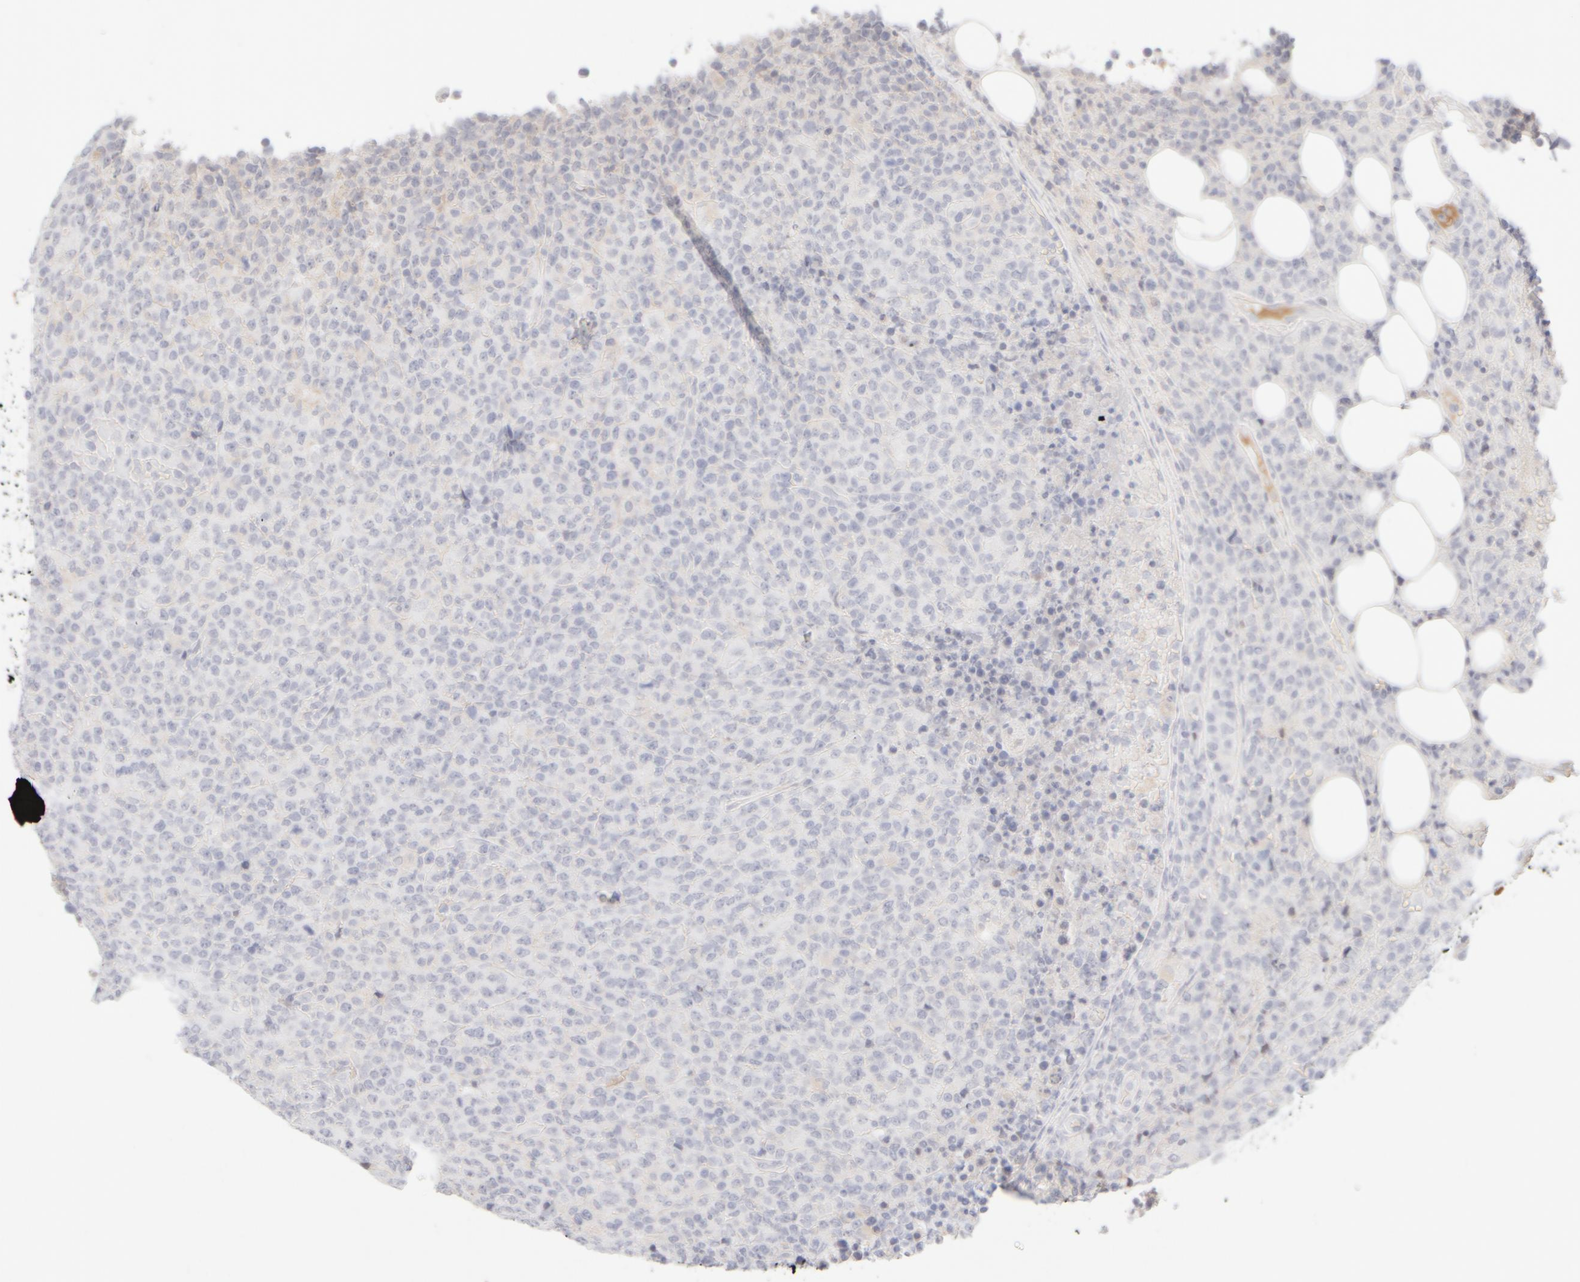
{"staining": {"intensity": "negative", "quantity": "none", "location": "none"}, "tissue": "lymphoma", "cell_type": "Tumor cells", "image_type": "cancer", "snomed": [{"axis": "morphology", "description": "Malignant lymphoma, non-Hodgkin's type, High grade"}, {"axis": "topography", "description": "Lymph node"}], "caption": "Immunohistochemistry (IHC) photomicrograph of neoplastic tissue: lymphoma stained with DAB (3,3'-diaminobenzidine) exhibits no significant protein staining in tumor cells.", "gene": "KRT15", "patient": {"sex": "male", "age": 13}}